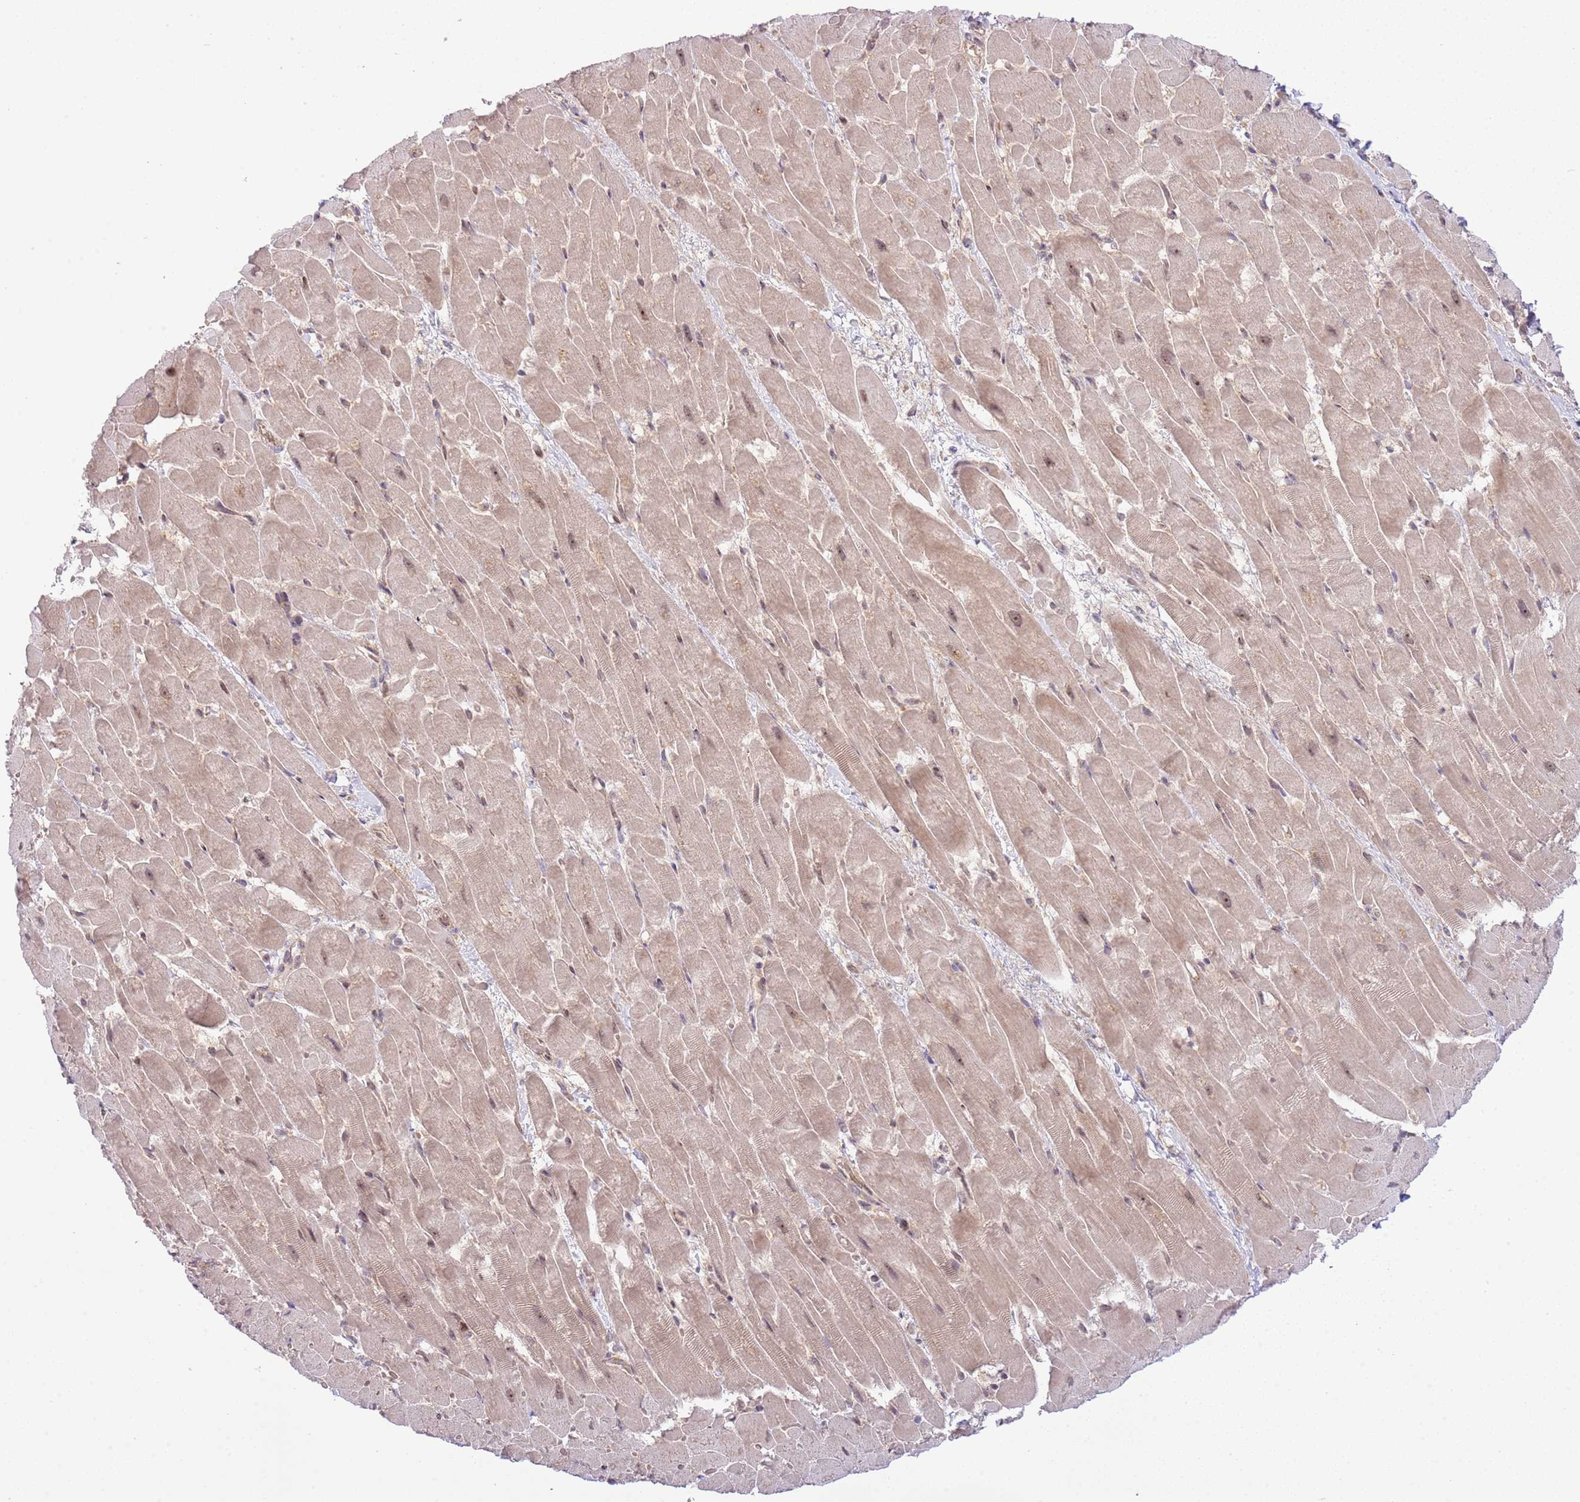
{"staining": {"intensity": "weak", "quantity": "25%-75%", "location": "cytoplasmic/membranous"}, "tissue": "heart muscle", "cell_type": "Cardiomyocytes", "image_type": "normal", "snomed": [{"axis": "morphology", "description": "Normal tissue, NOS"}, {"axis": "topography", "description": "Heart"}], "caption": "Immunohistochemistry image of benign human heart muscle stained for a protein (brown), which demonstrates low levels of weak cytoplasmic/membranous expression in about 25%-75% of cardiomyocytes.", "gene": "CHD1", "patient": {"sex": "male", "age": 37}}